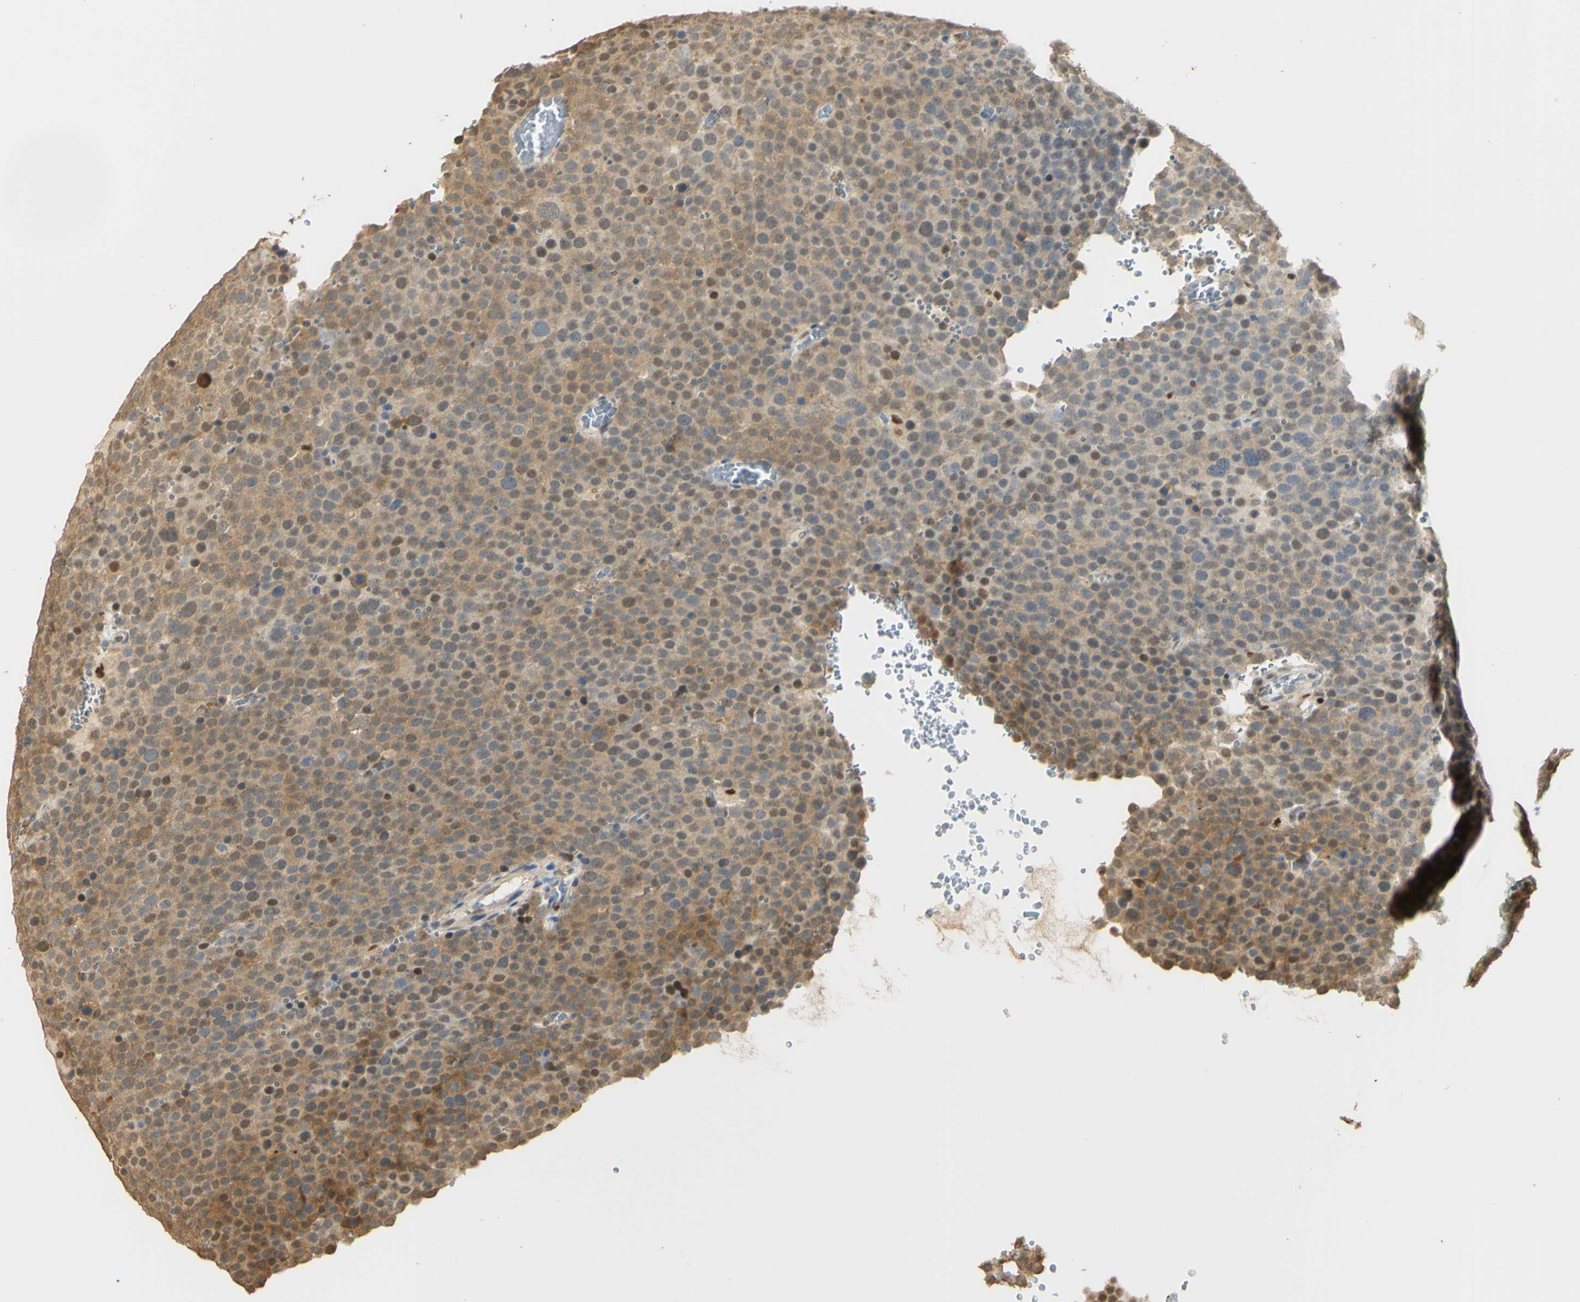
{"staining": {"intensity": "moderate", "quantity": ">75%", "location": "cytoplasmic/membranous"}, "tissue": "testis cancer", "cell_type": "Tumor cells", "image_type": "cancer", "snomed": [{"axis": "morphology", "description": "Seminoma, NOS"}, {"axis": "topography", "description": "Testis"}], "caption": "Moderate cytoplasmic/membranous staining is appreciated in approximately >75% of tumor cells in seminoma (testis).", "gene": "MAP3K4", "patient": {"sex": "male", "age": 71}}